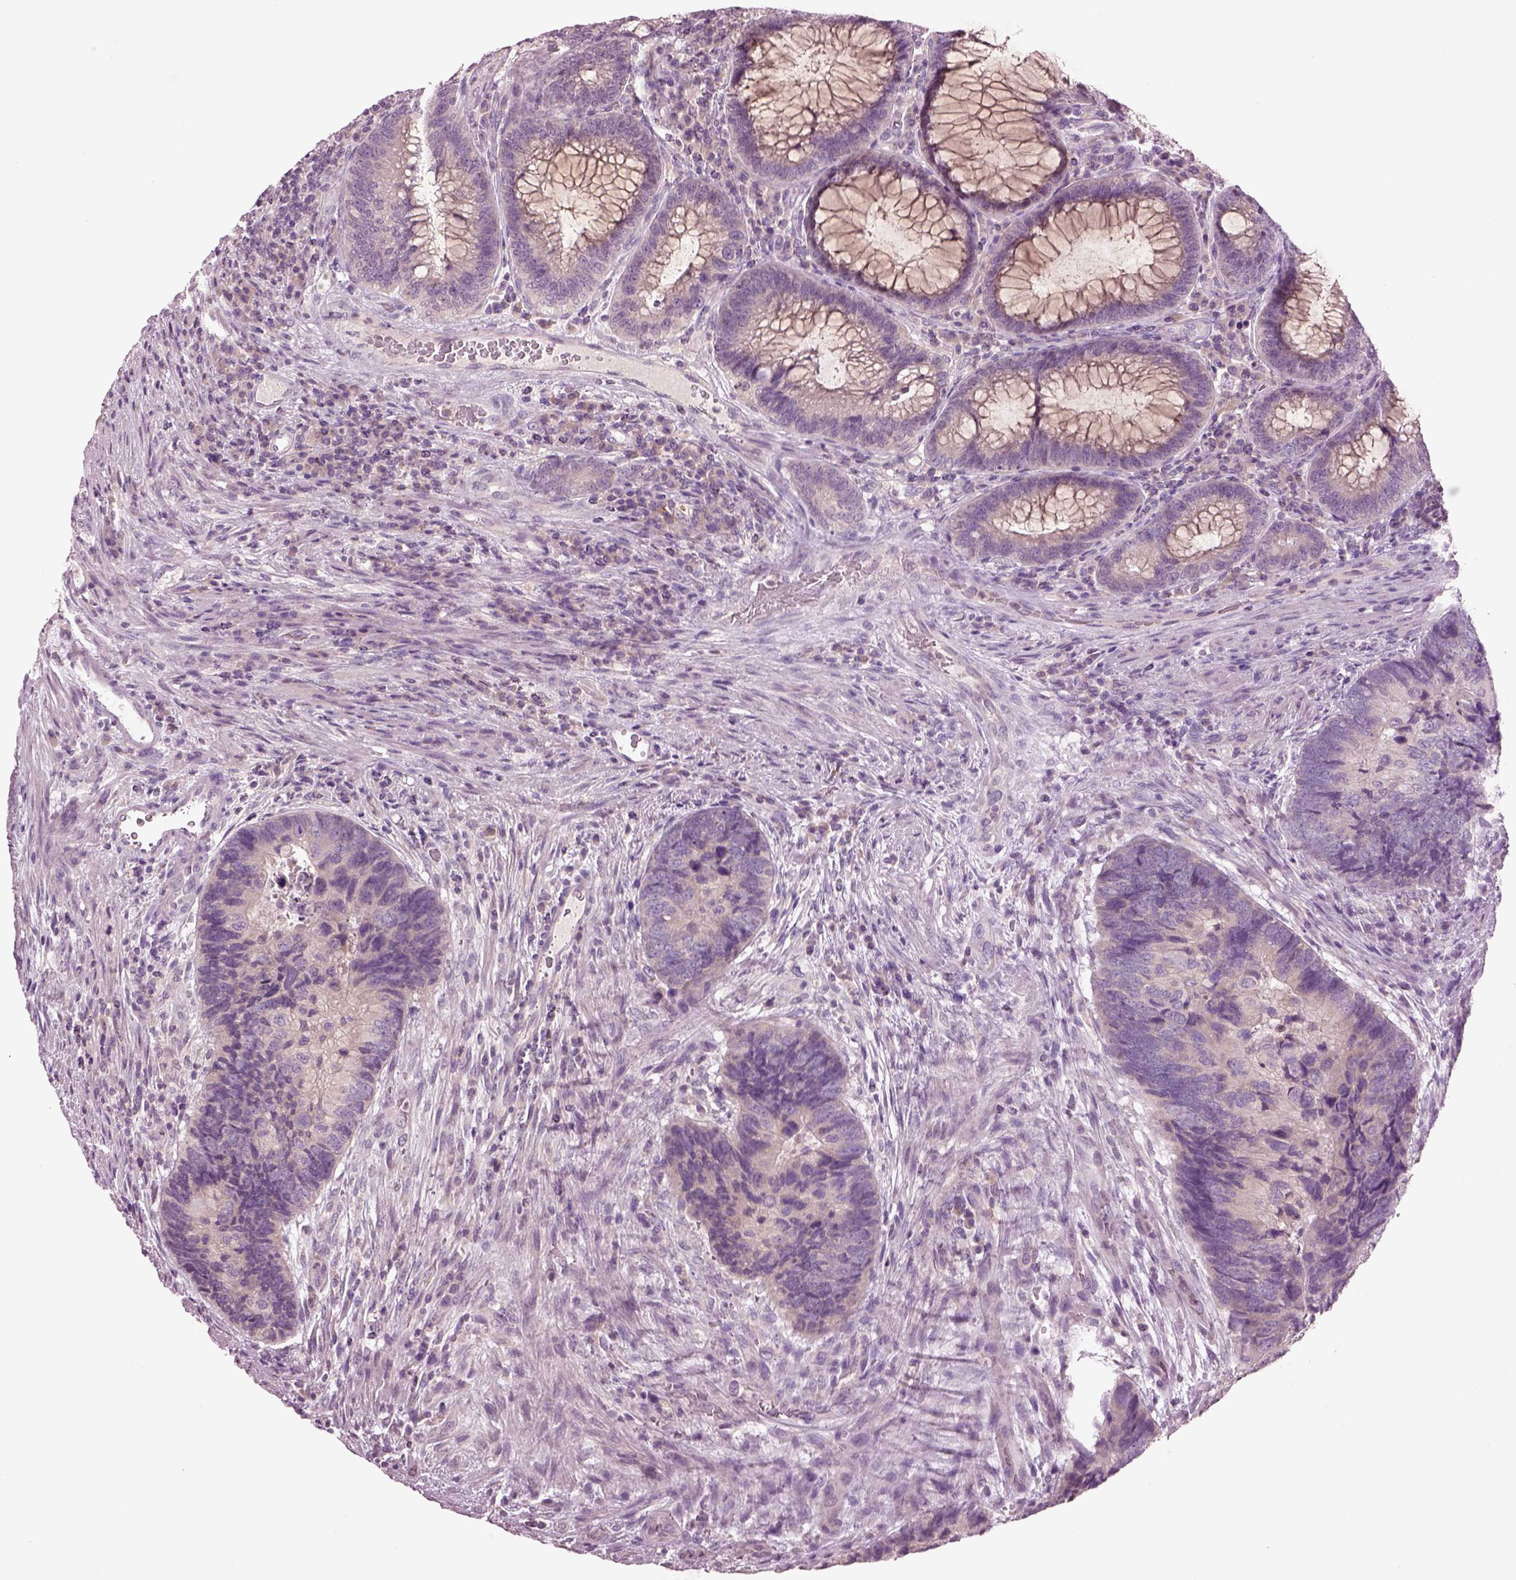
{"staining": {"intensity": "negative", "quantity": "none", "location": "none"}, "tissue": "colorectal cancer", "cell_type": "Tumor cells", "image_type": "cancer", "snomed": [{"axis": "morphology", "description": "Adenocarcinoma, NOS"}, {"axis": "topography", "description": "Colon"}], "caption": "Adenocarcinoma (colorectal) stained for a protein using IHC reveals no positivity tumor cells.", "gene": "CLPSL1", "patient": {"sex": "female", "age": 67}}